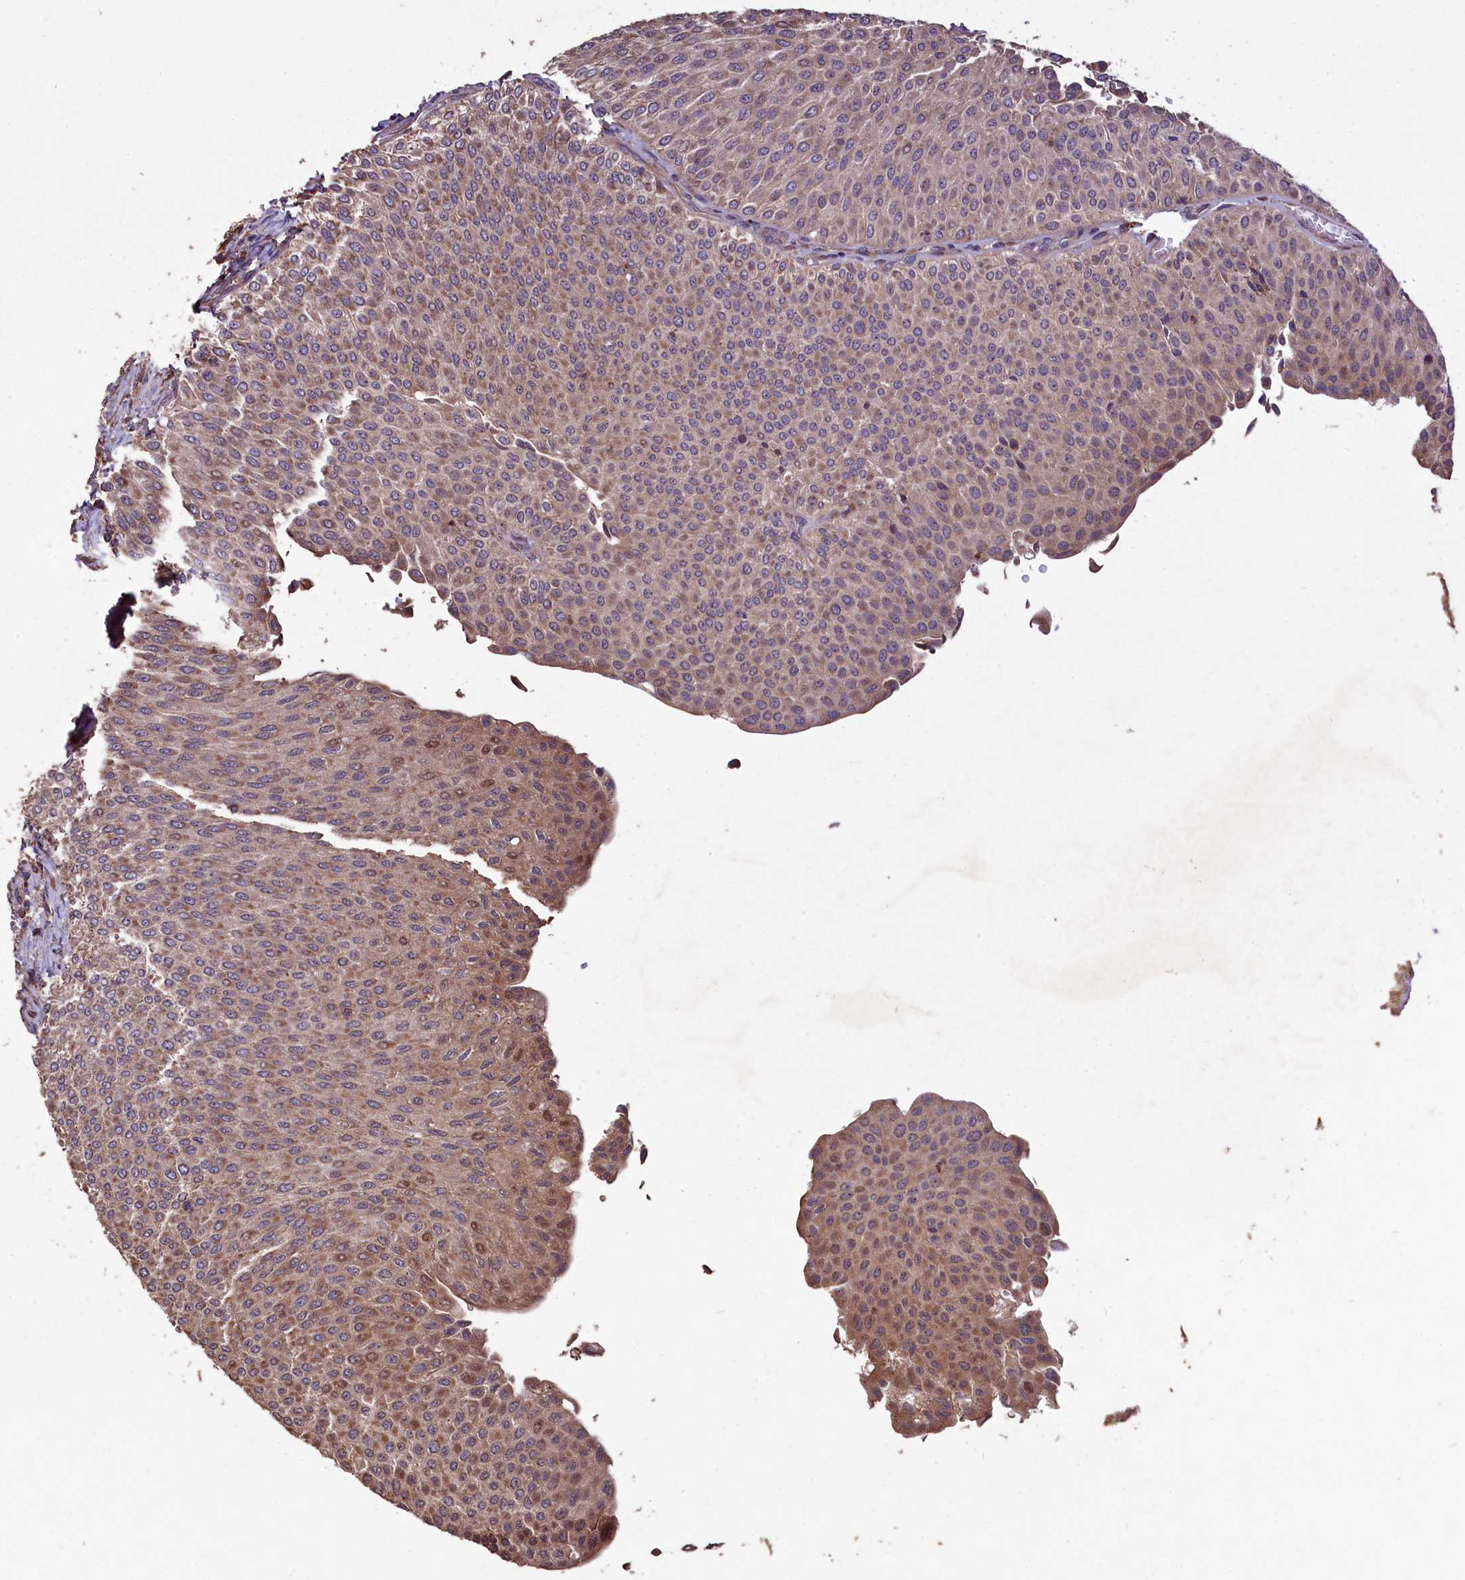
{"staining": {"intensity": "moderate", "quantity": "25%-75%", "location": "cytoplasmic/membranous"}, "tissue": "urothelial cancer", "cell_type": "Tumor cells", "image_type": "cancer", "snomed": [{"axis": "morphology", "description": "Urothelial carcinoma, Low grade"}, {"axis": "topography", "description": "Urinary bladder"}], "caption": "An immunohistochemistry (IHC) histopathology image of neoplastic tissue is shown. Protein staining in brown shows moderate cytoplasmic/membranous positivity in low-grade urothelial carcinoma within tumor cells. The staining is performed using DAB brown chromogen to label protein expression. The nuclei are counter-stained blue using hematoxylin.", "gene": "TMEM98", "patient": {"sex": "male", "age": 78}}